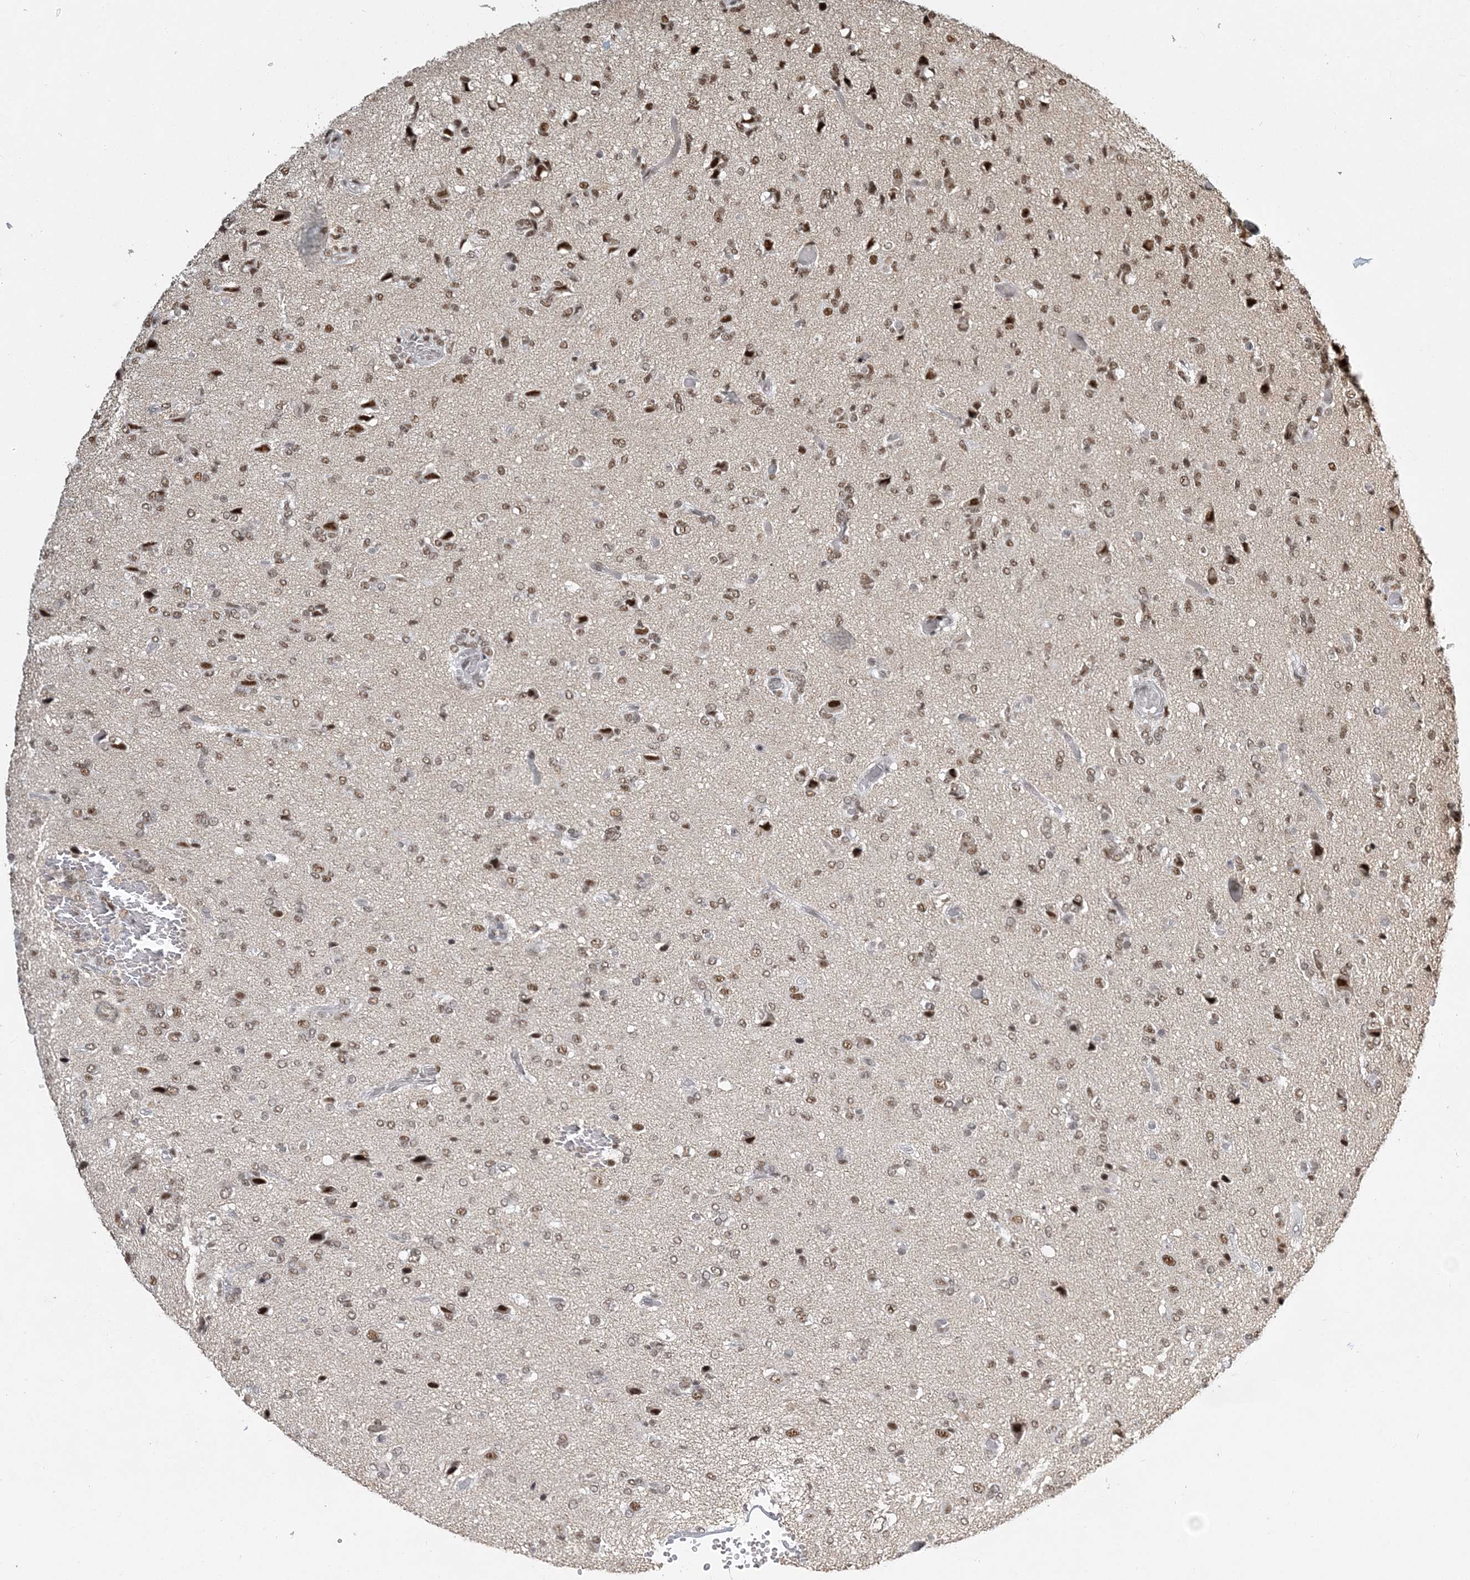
{"staining": {"intensity": "moderate", "quantity": ">75%", "location": "nuclear"}, "tissue": "glioma", "cell_type": "Tumor cells", "image_type": "cancer", "snomed": [{"axis": "morphology", "description": "Glioma, malignant, High grade"}, {"axis": "topography", "description": "Brain"}], "caption": "IHC micrograph of human malignant glioma (high-grade) stained for a protein (brown), which demonstrates medium levels of moderate nuclear expression in approximately >75% of tumor cells.", "gene": "PLRG1", "patient": {"sex": "female", "age": 59}}